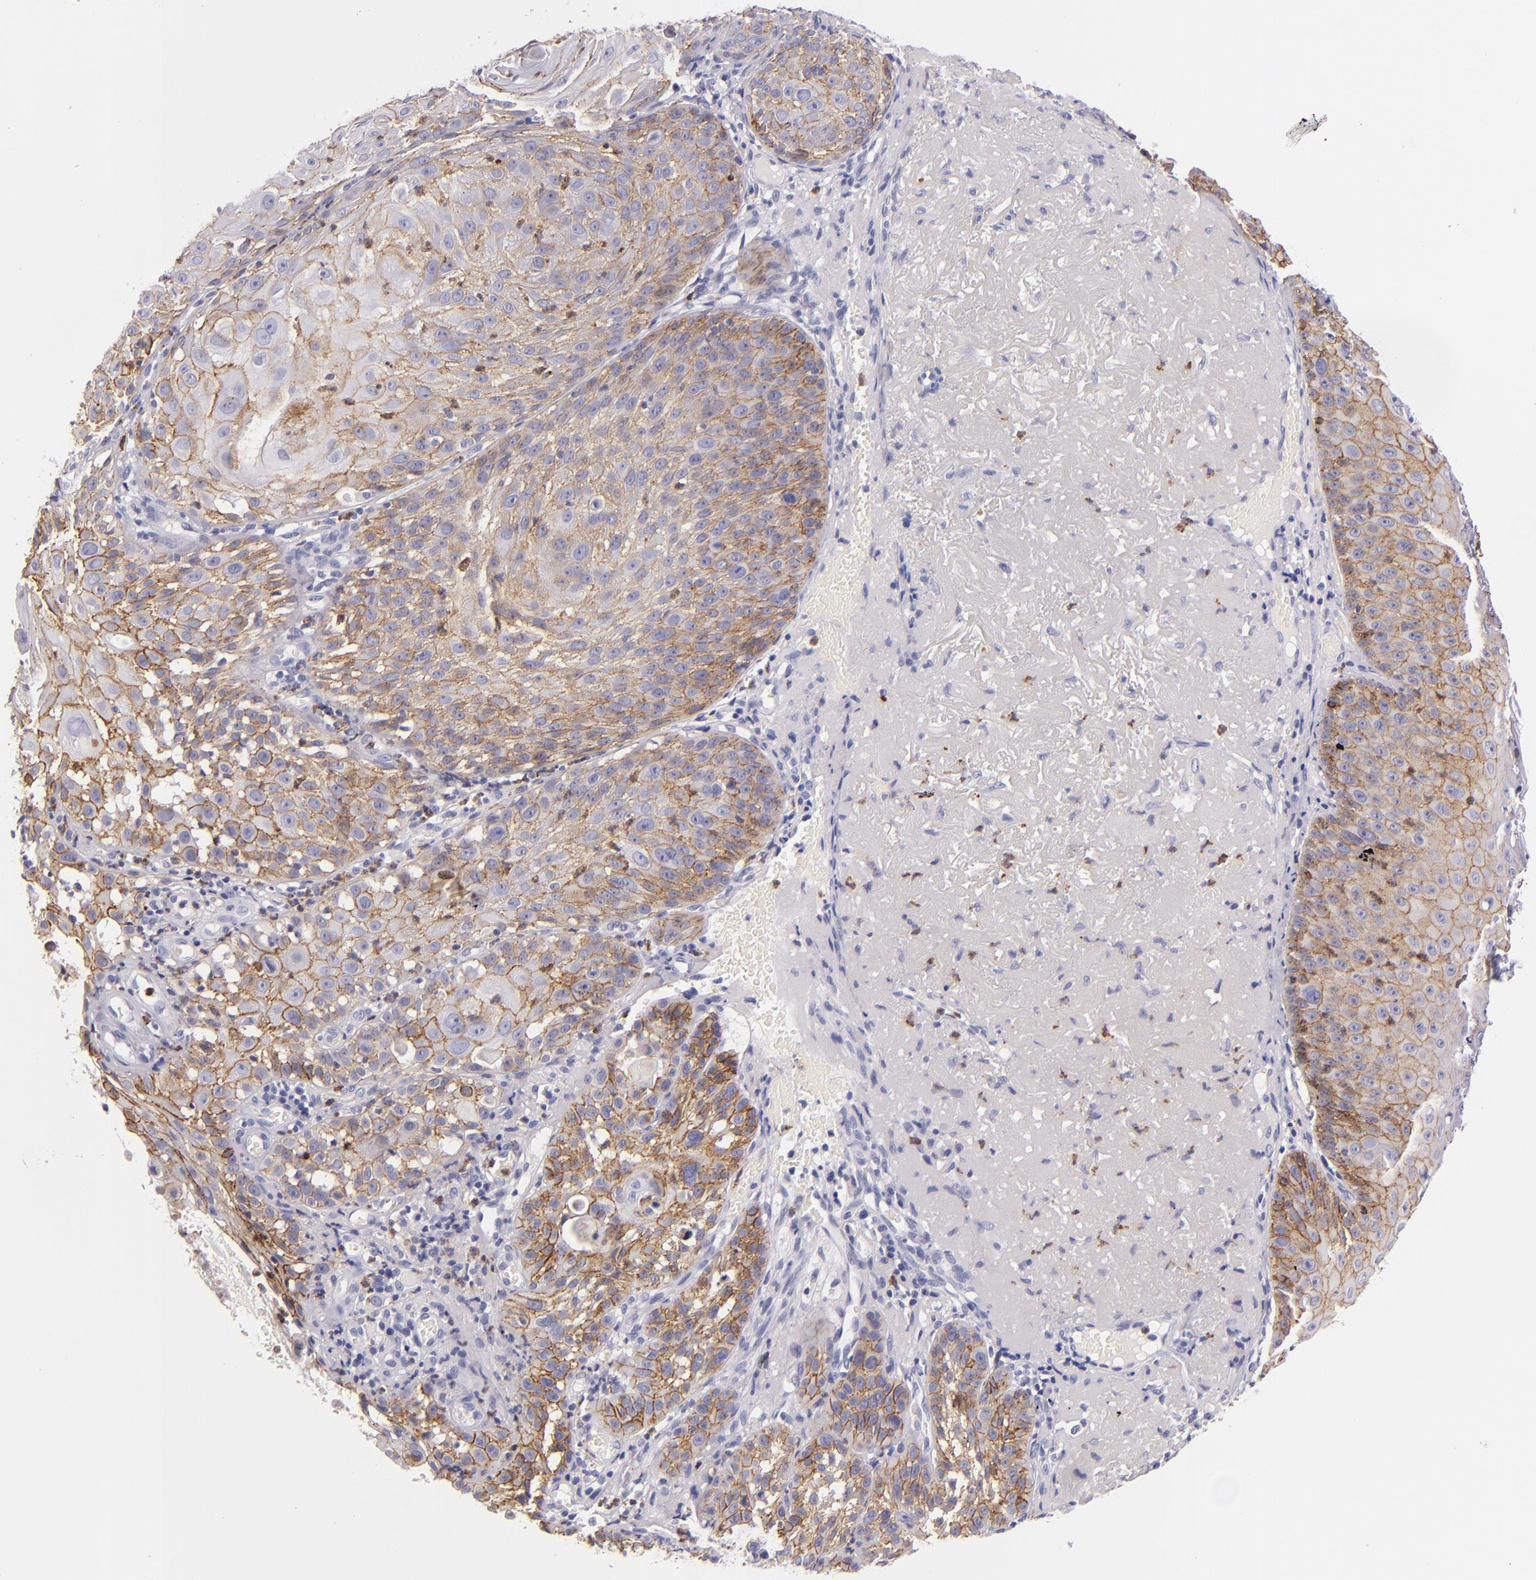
{"staining": {"intensity": "moderate", "quantity": "25%-75%", "location": "cytoplasmic/membranous"}, "tissue": "skin cancer", "cell_type": "Tumor cells", "image_type": "cancer", "snomed": [{"axis": "morphology", "description": "Squamous cell carcinoma, NOS"}, {"axis": "topography", "description": "Skin"}], "caption": "This is a photomicrograph of IHC staining of squamous cell carcinoma (skin), which shows moderate positivity in the cytoplasmic/membranous of tumor cells.", "gene": "CDH3", "patient": {"sex": "female", "age": 89}}